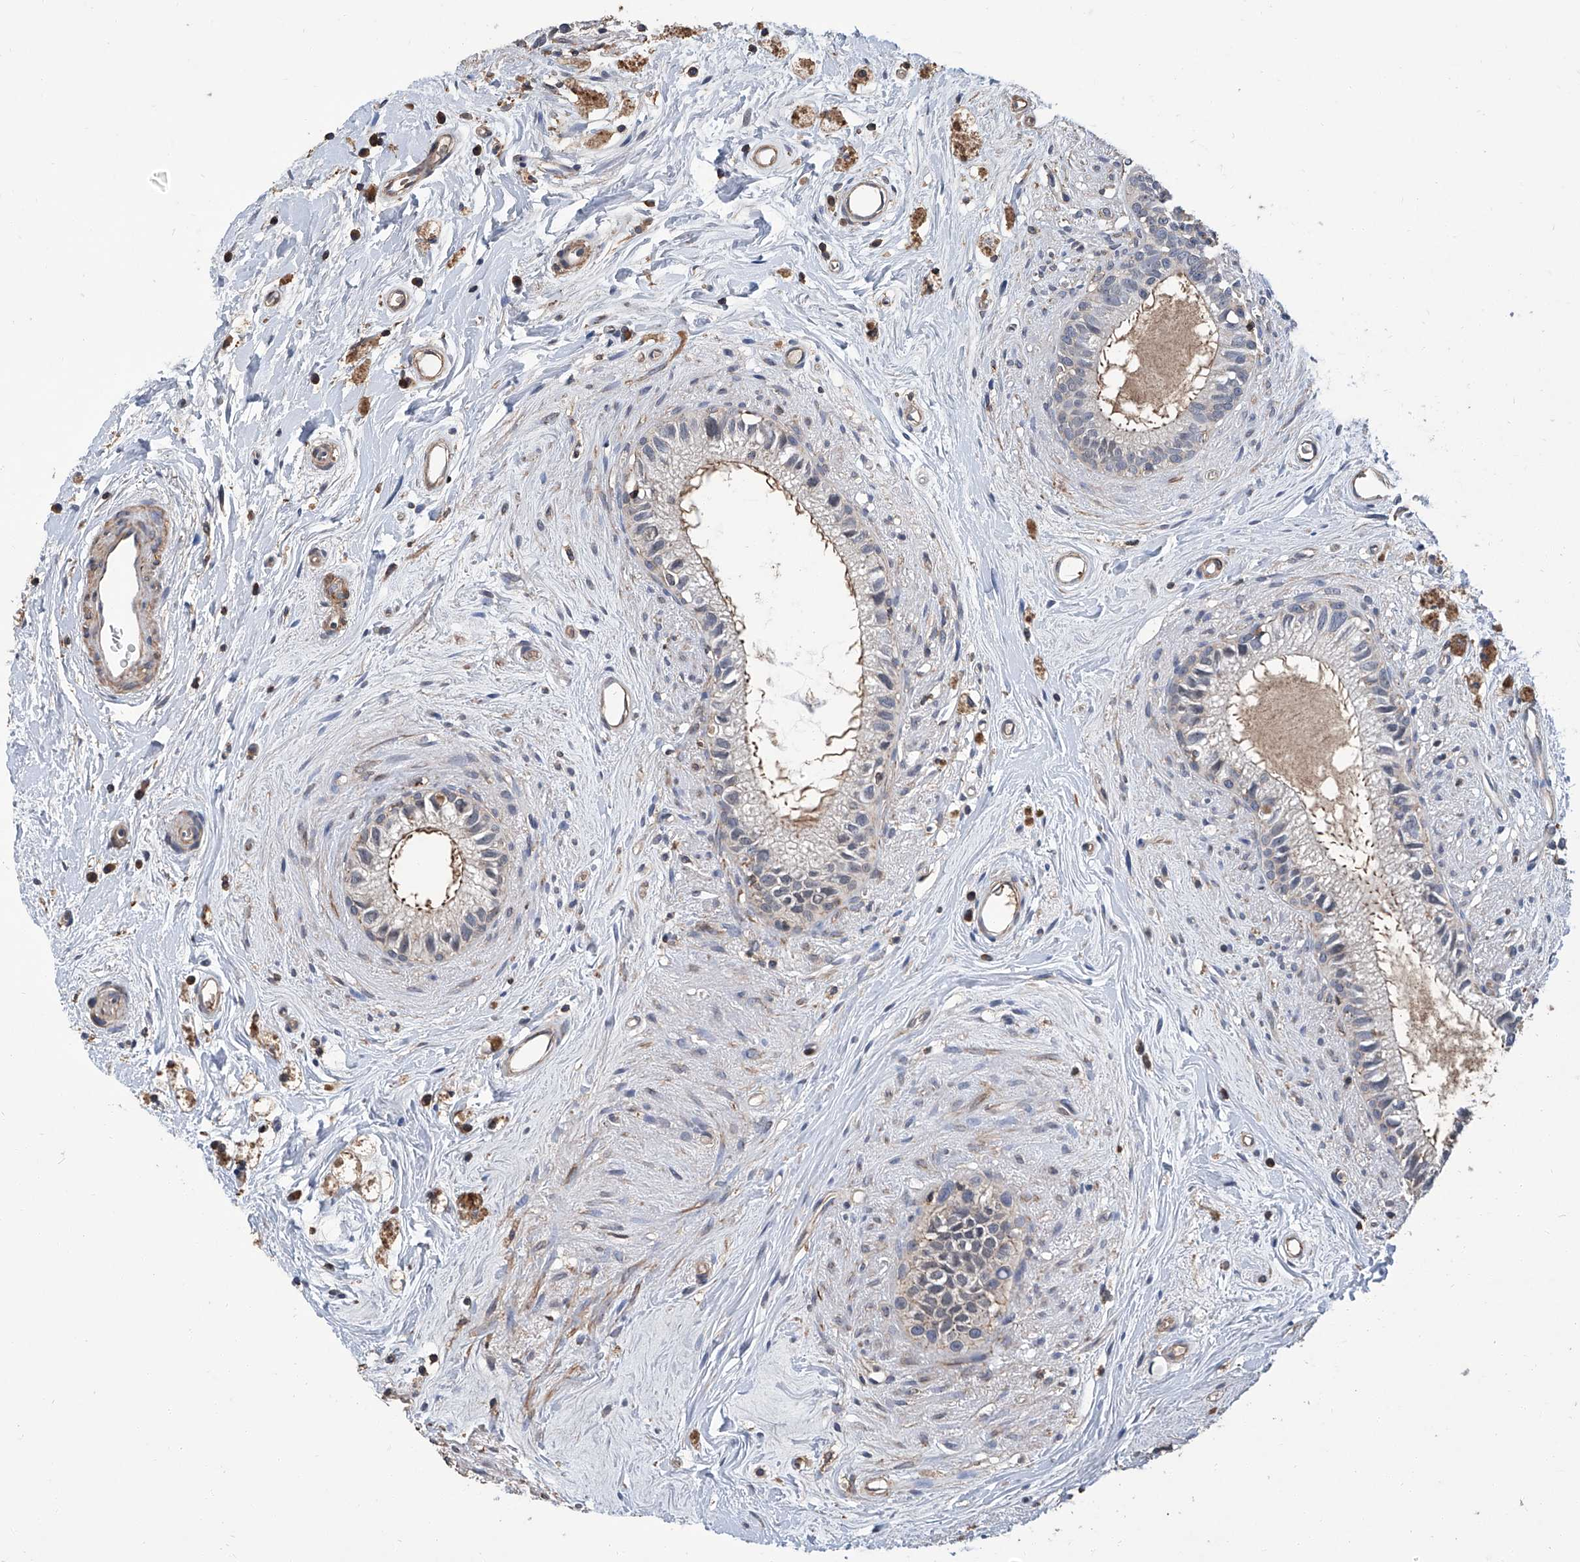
{"staining": {"intensity": "weak", "quantity": "<25%", "location": "cytoplasmic/membranous"}, "tissue": "epididymis", "cell_type": "Glandular cells", "image_type": "normal", "snomed": [{"axis": "morphology", "description": "Normal tissue, NOS"}, {"axis": "topography", "description": "Epididymis"}], "caption": "Glandular cells are negative for protein expression in unremarkable human epididymis. (DAB immunohistochemistry with hematoxylin counter stain).", "gene": "GPT", "patient": {"sex": "male", "age": 80}}